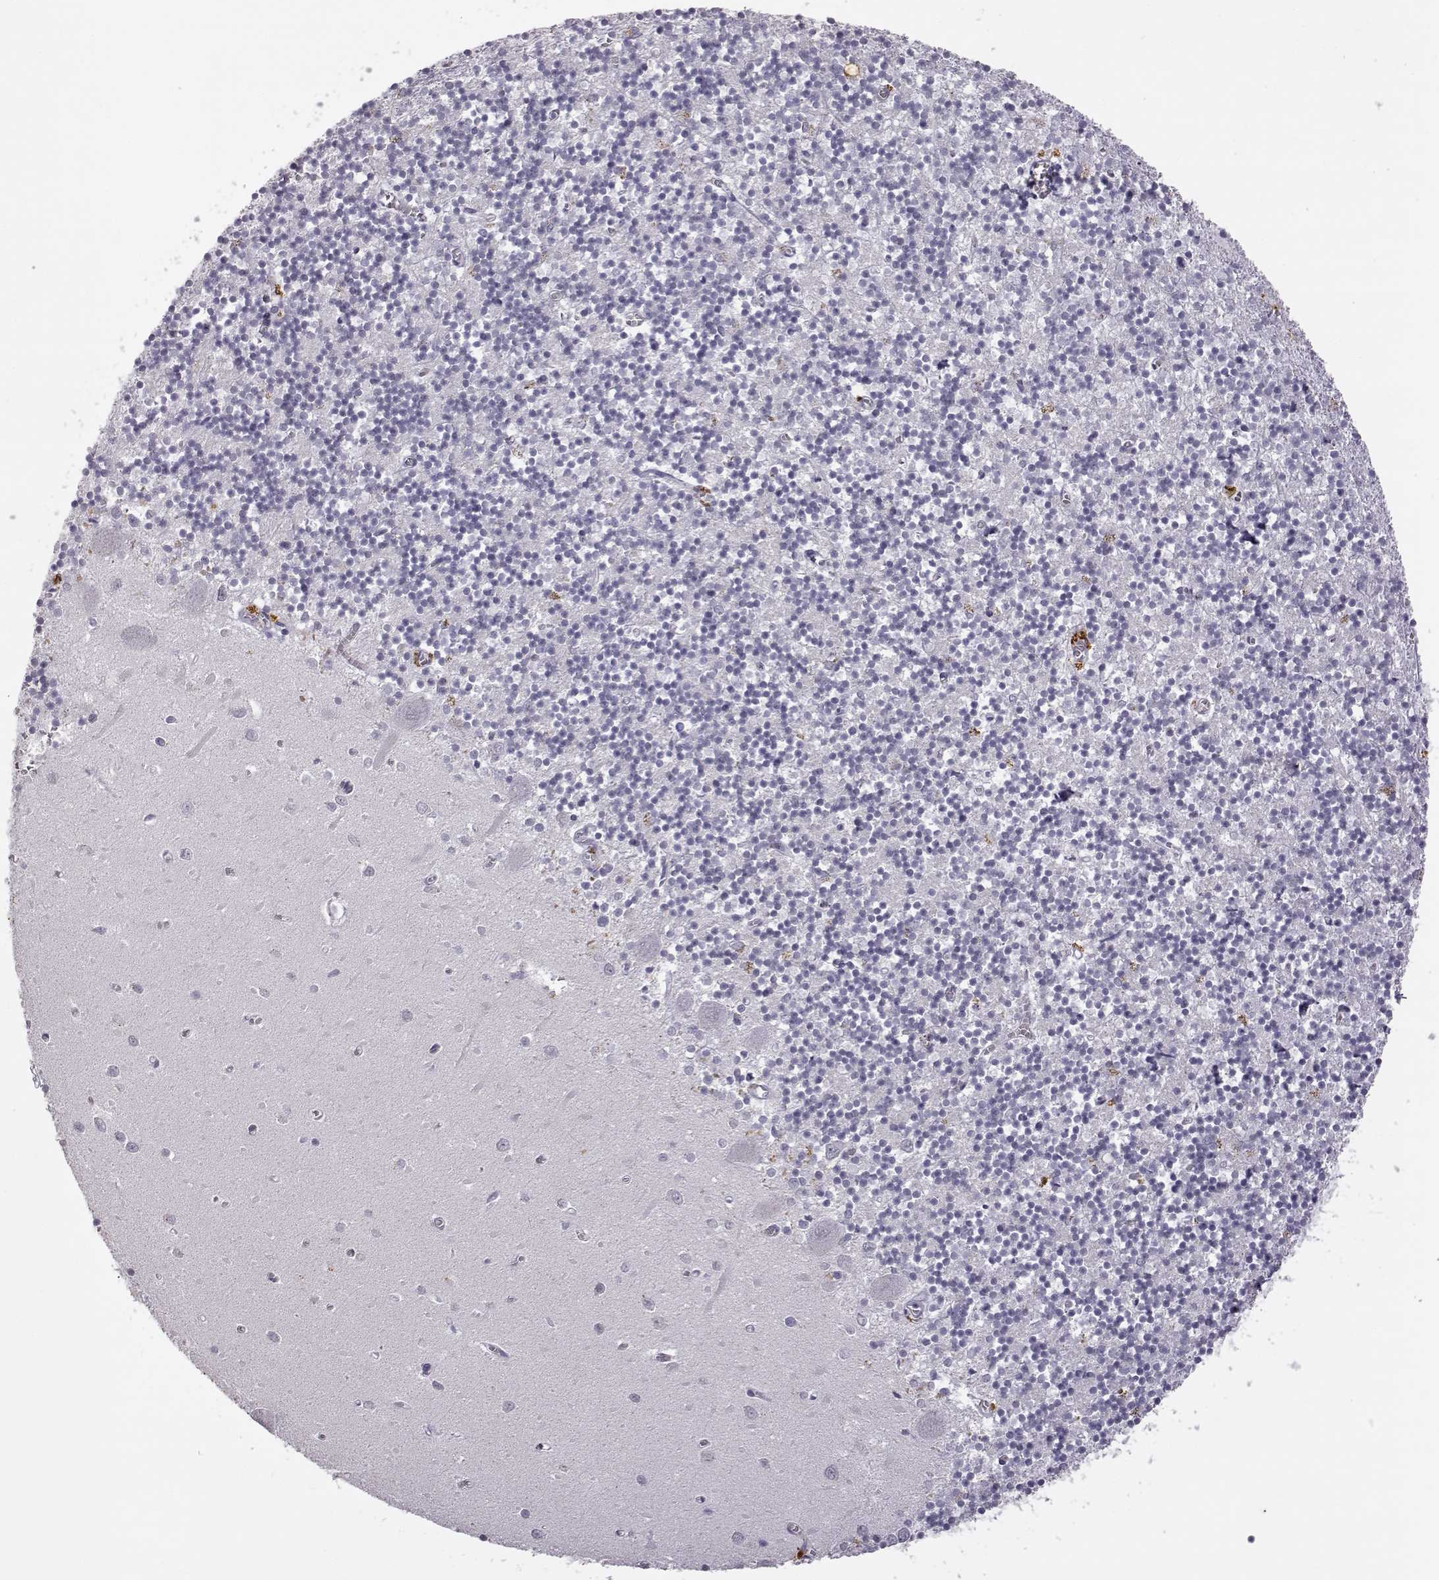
{"staining": {"intensity": "negative", "quantity": "none", "location": "none"}, "tissue": "cerebellum", "cell_type": "Cells in granular layer", "image_type": "normal", "snomed": [{"axis": "morphology", "description": "Normal tissue, NOS"}, {"axis": "topography", "description": "Cerebellum"}], "caption": "The image demonstrates no significant positivity in cells in granular layer of cerebellum. (Stains: DAB (3,3'-diaminobenzidine) immunohistochemistry (IHC) with hematoxylin counter stain, Microscopy: brightfield microscopy at high magnification).", "gene": "VGF", "patient": {"sex": "female", "age": 64}}